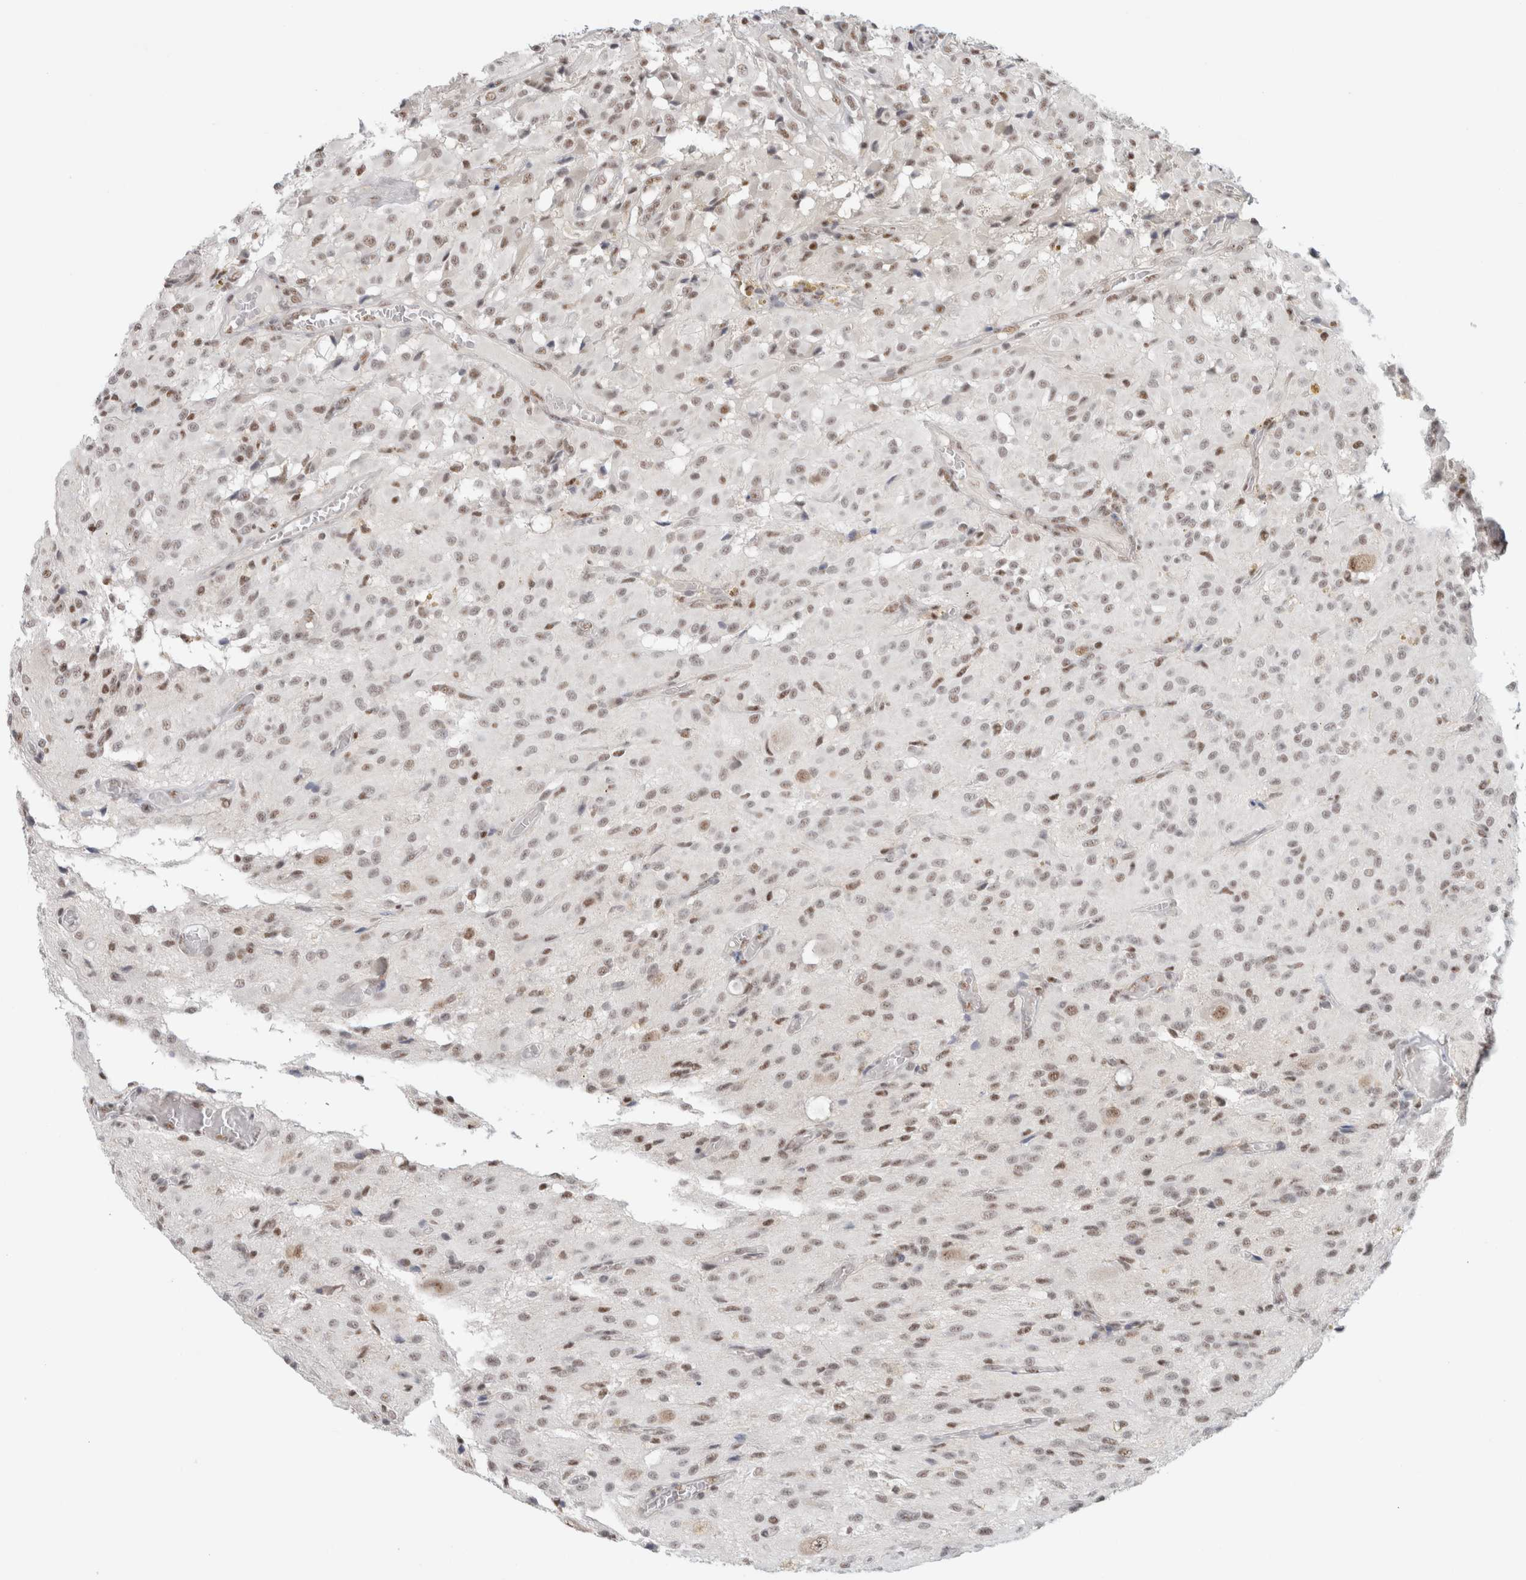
{"staining": {"intensity": "moderate", "quantity": "<25%", "location": "nuclear"}, "tissue": "glioma", "cell_type": "Tumor cells", "image_type": "cancer", "snomed": [{"axis": "morphology", "description": "Glioma, malignant, High grade"}, {"axis": "topography", "description": "Brain"}], "caption": "Glioma was stained to show a protein in brown. There is low levels of moderate nuclear expression in about <25% of tumor cells. The protein of interest is shown in brown color, while the nuclei are stained blue.", "gene": "TRMT12", "patient": {"sex": "female", "age": 59}}